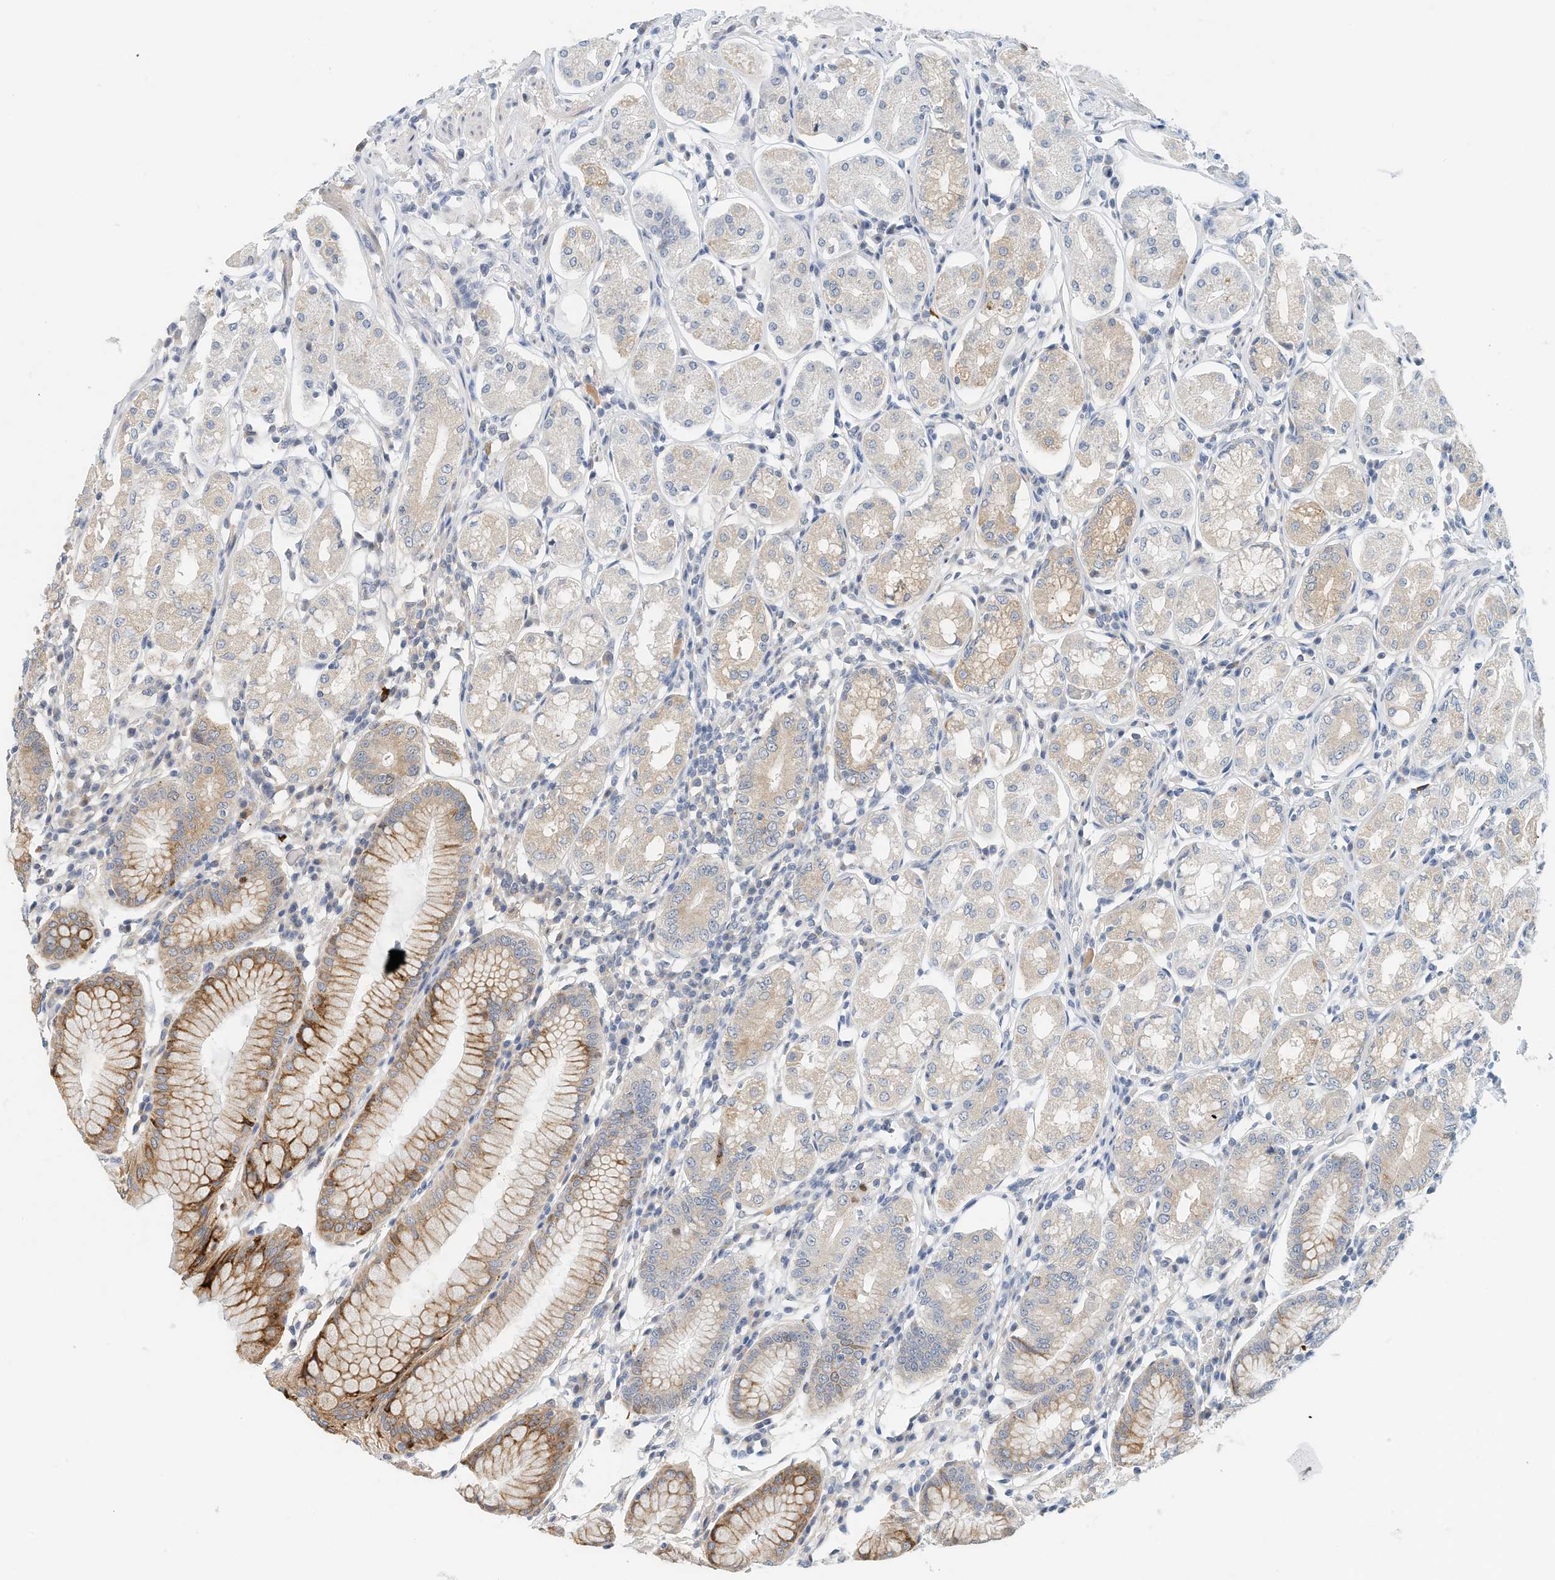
{"staining": {"intensity": "moderate", "quantity": "25%-75%", "location": "cytoplasmic/membranous"}, "tissue": "stomach", "cell_type": "Glandular cells", "image_type": "normal", "snomed": [{"axis": "morphology", "description": "Normal tissue, NOS"}, {"axis": "topography", "description": "Stomach"}, {"axis": "topography", "description": "Stomach, lower"}], "caption": "Stomach stained for a protein shows moderate cytoplasmic/membranous positivity in glandular cells. (DAB (3,3'-diaminobenzidine) IHC with brightfield microscopy, high magnification).", "gene": "ARHGAP28", "patient": {"sex": "female", "age": 56}}